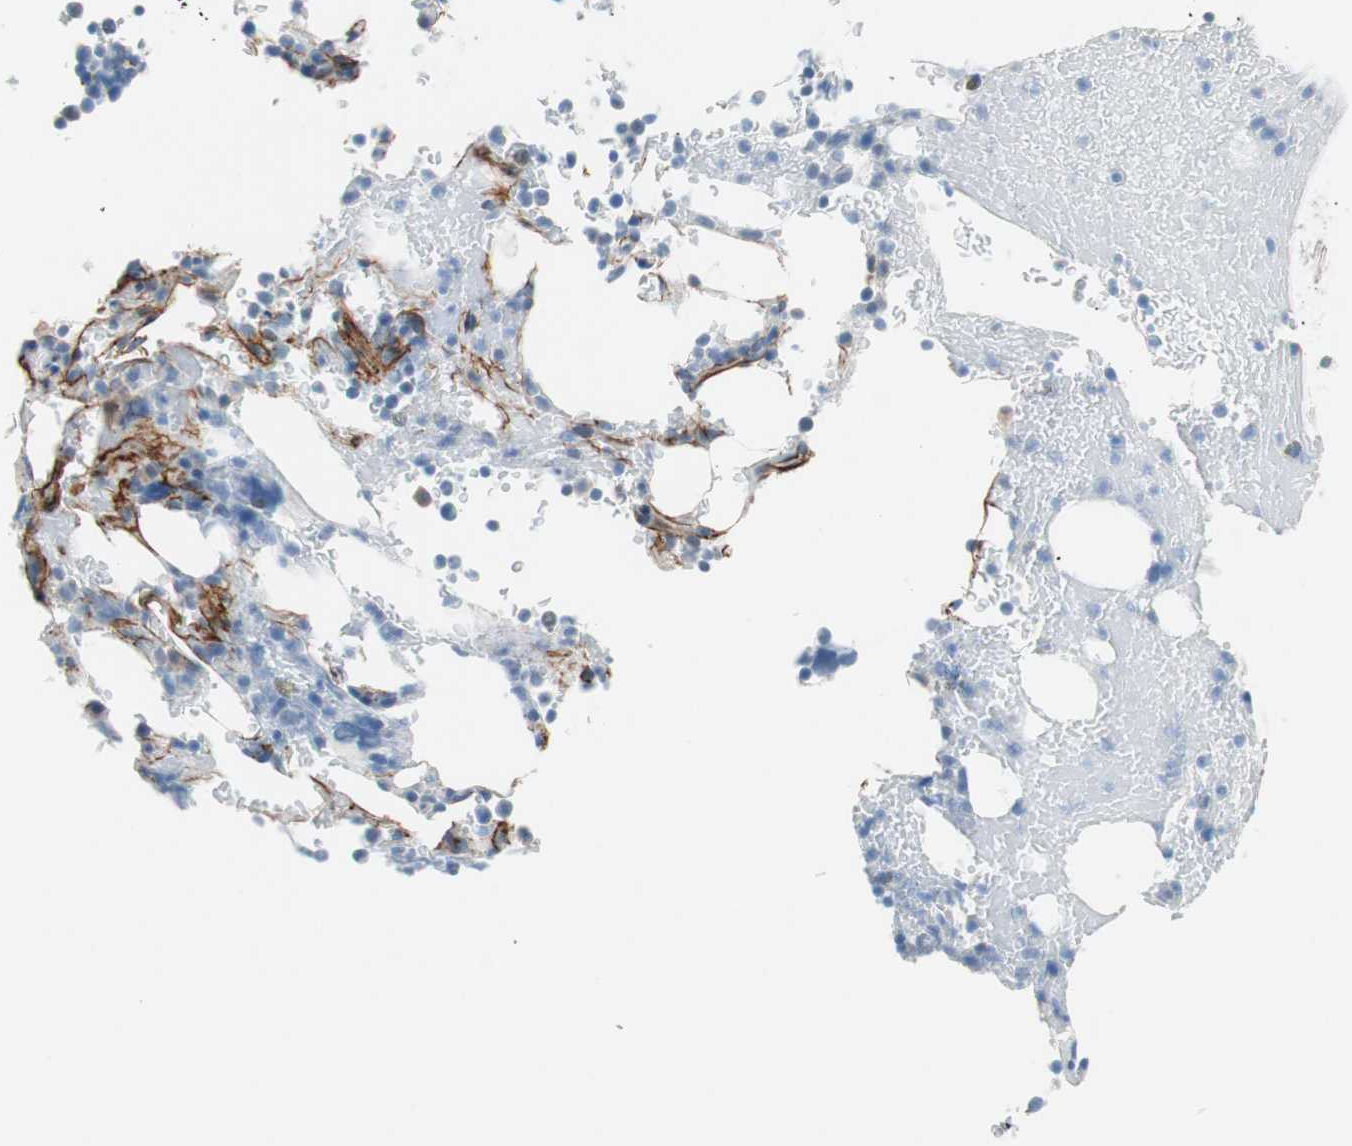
{"staining": {"intensity": "negative", "quantity": "none", "location": "none"}, "tissue": "bone marrow", "cell_type": "Hematopoietic cells", "image_type": "normal", "snomed": [{"axis": "morphology", "description": "Normal tissue, NOS"}, {"axis": "topography", "description": "Bone marrow"}], "caption": "The photomicrograph displays no significant staining in hematopoietic cells of bone marrow. The staining was performed using DAB to visualize the protein expression in brown, while the nuclei were stained in blue with hematoxylin (Magnification: 20x).", "gene": "FOSL1", "patient": {"sex": "female", "age": 73}}